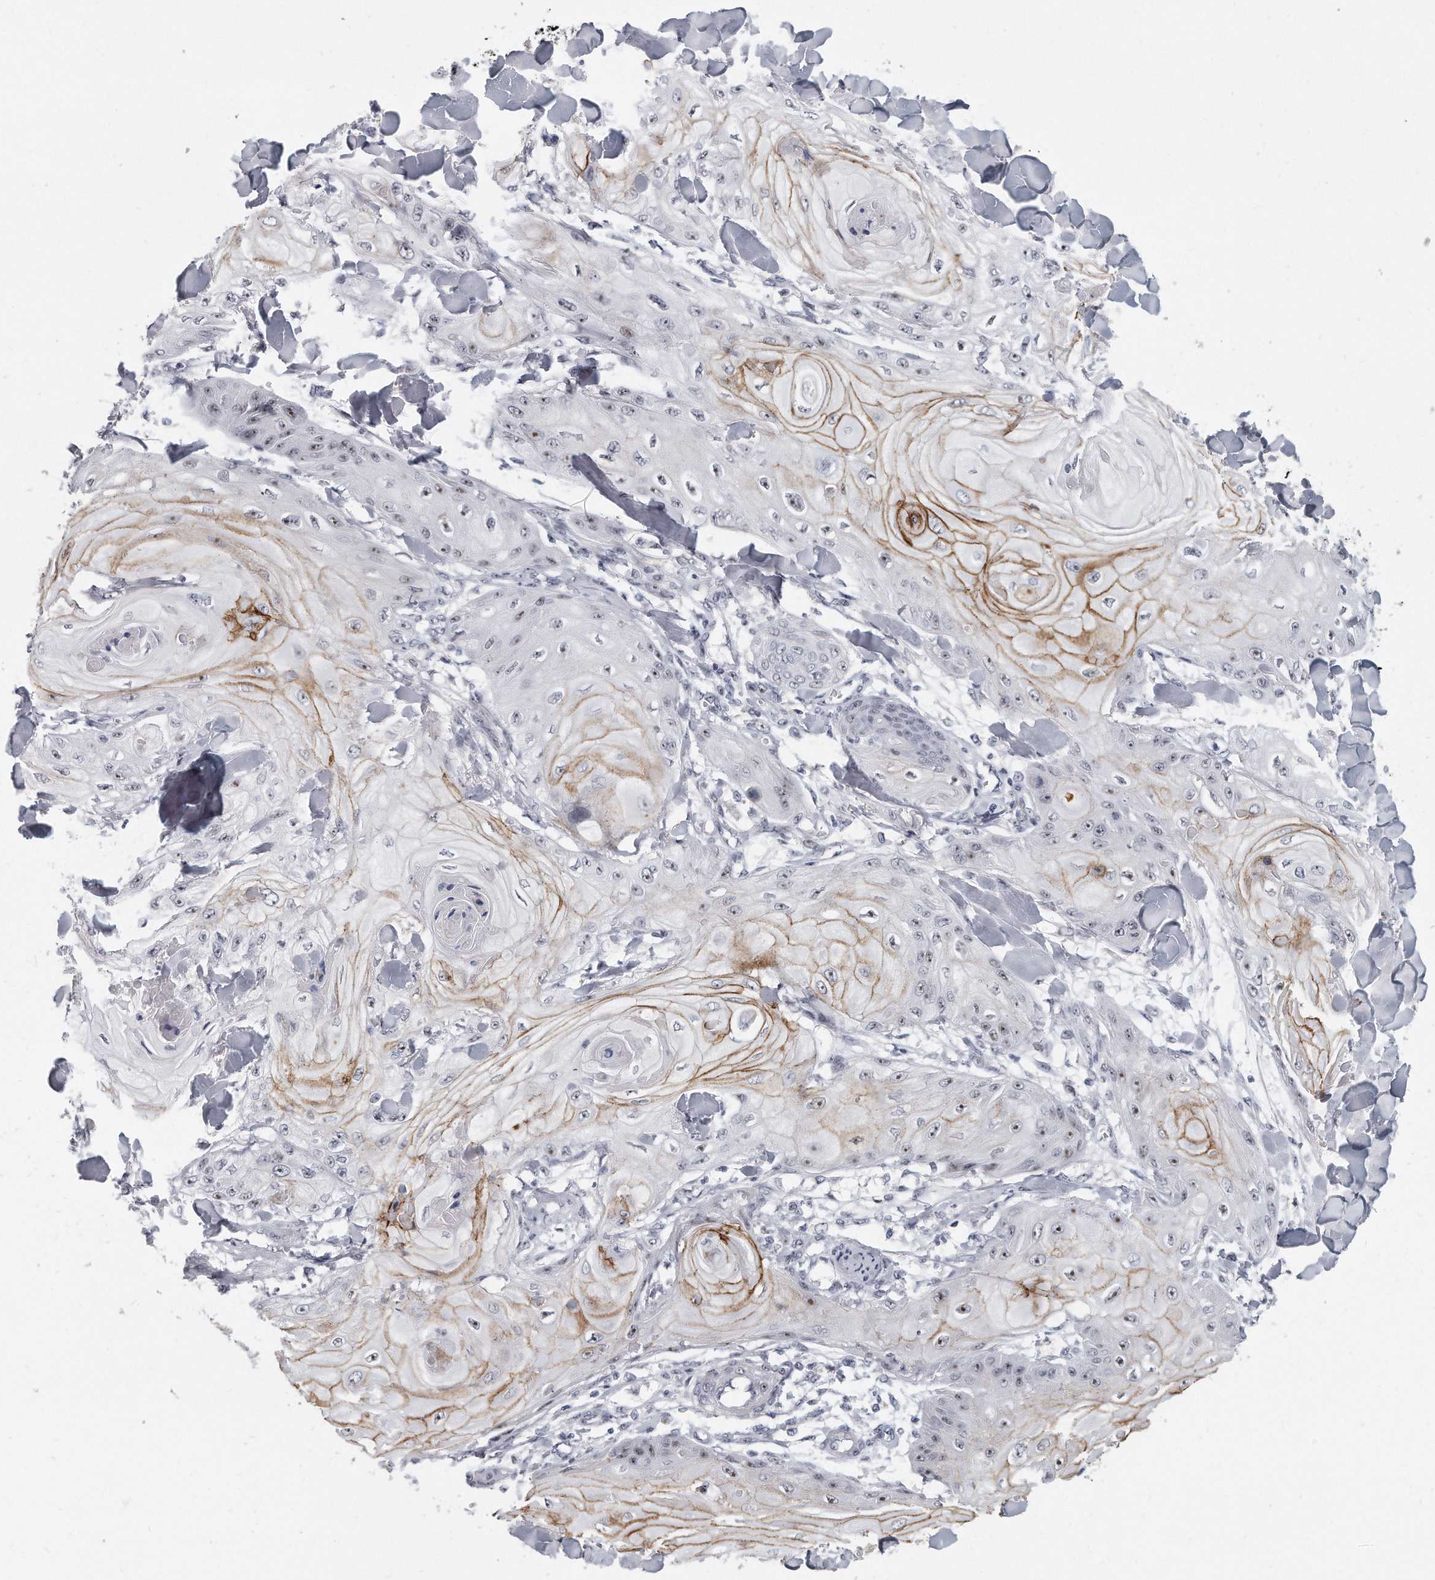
{"staining": {"intensity": "moderate", "quantity": ">75%", "location": "cytoplasmic/membranous,nuclear"}, "tissue": "skin cancer", "cell_type": "Tumor cells", "image_type": "cancer", "snomed": [{"axis": "morphology", "description": "Squamous cell carcinoma, NOS"}, {"axis": "topography", "description": "Skin"}], "caption": "The image displays immunohistochemical staining of squamous cell carcinoma (skin). There is moderate cytoplasmic/membranous and nuclear positivity is identified in approximately >75% of tumor cells. Immunohistochemistry (ihc) stains the protein in brown and the nuclei are stained blue.", "gene": "TFCP2L1", "patient": {"sex": "male", "age": 74}}